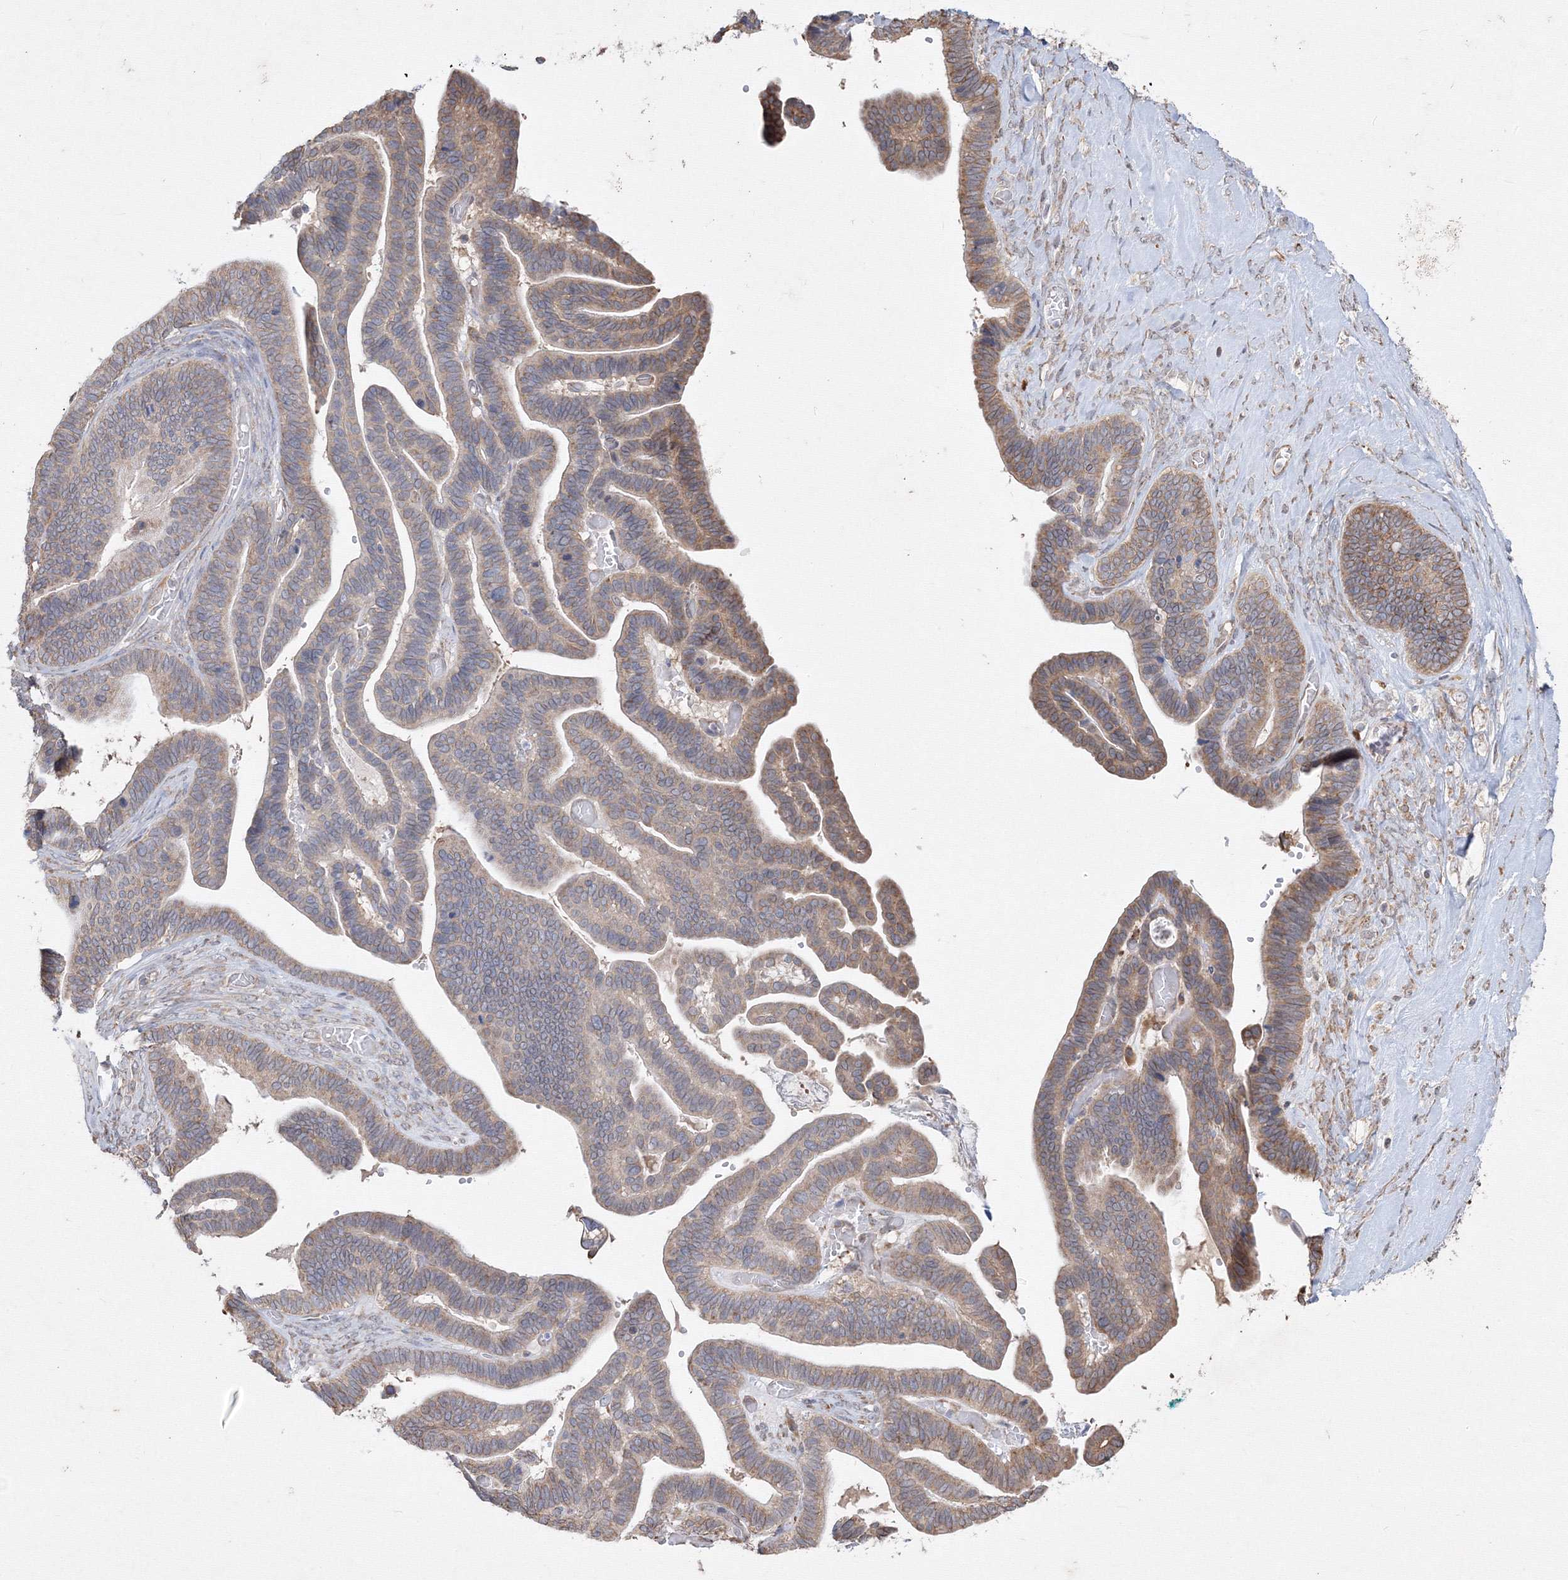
{"staining": {"intensity": "moderate", "quantity": ">75%", "location": "cytoplasmic/membranous"}, "tissue": "ovarian cancer", "cell_type": "Tumor cells", "image_type": "cancer", "snomed": [{"axis": "morphology", "description": "Cystadenocarcinoma, serous, NOS"}, {"axis": "topography", "description": "Ovary"}], "caption": "Ovarian serous cystadenocarcinoma tissue reveals moderate cytoplasmic/membranous staining in approximately >75% of tumor cells Using DAB (brown) and hematoxylin (blue) stains, captured at high magnification using brightfield microscopy.", "gene": "FBXL8", "patient": {"sex": "female", "age": 56}}